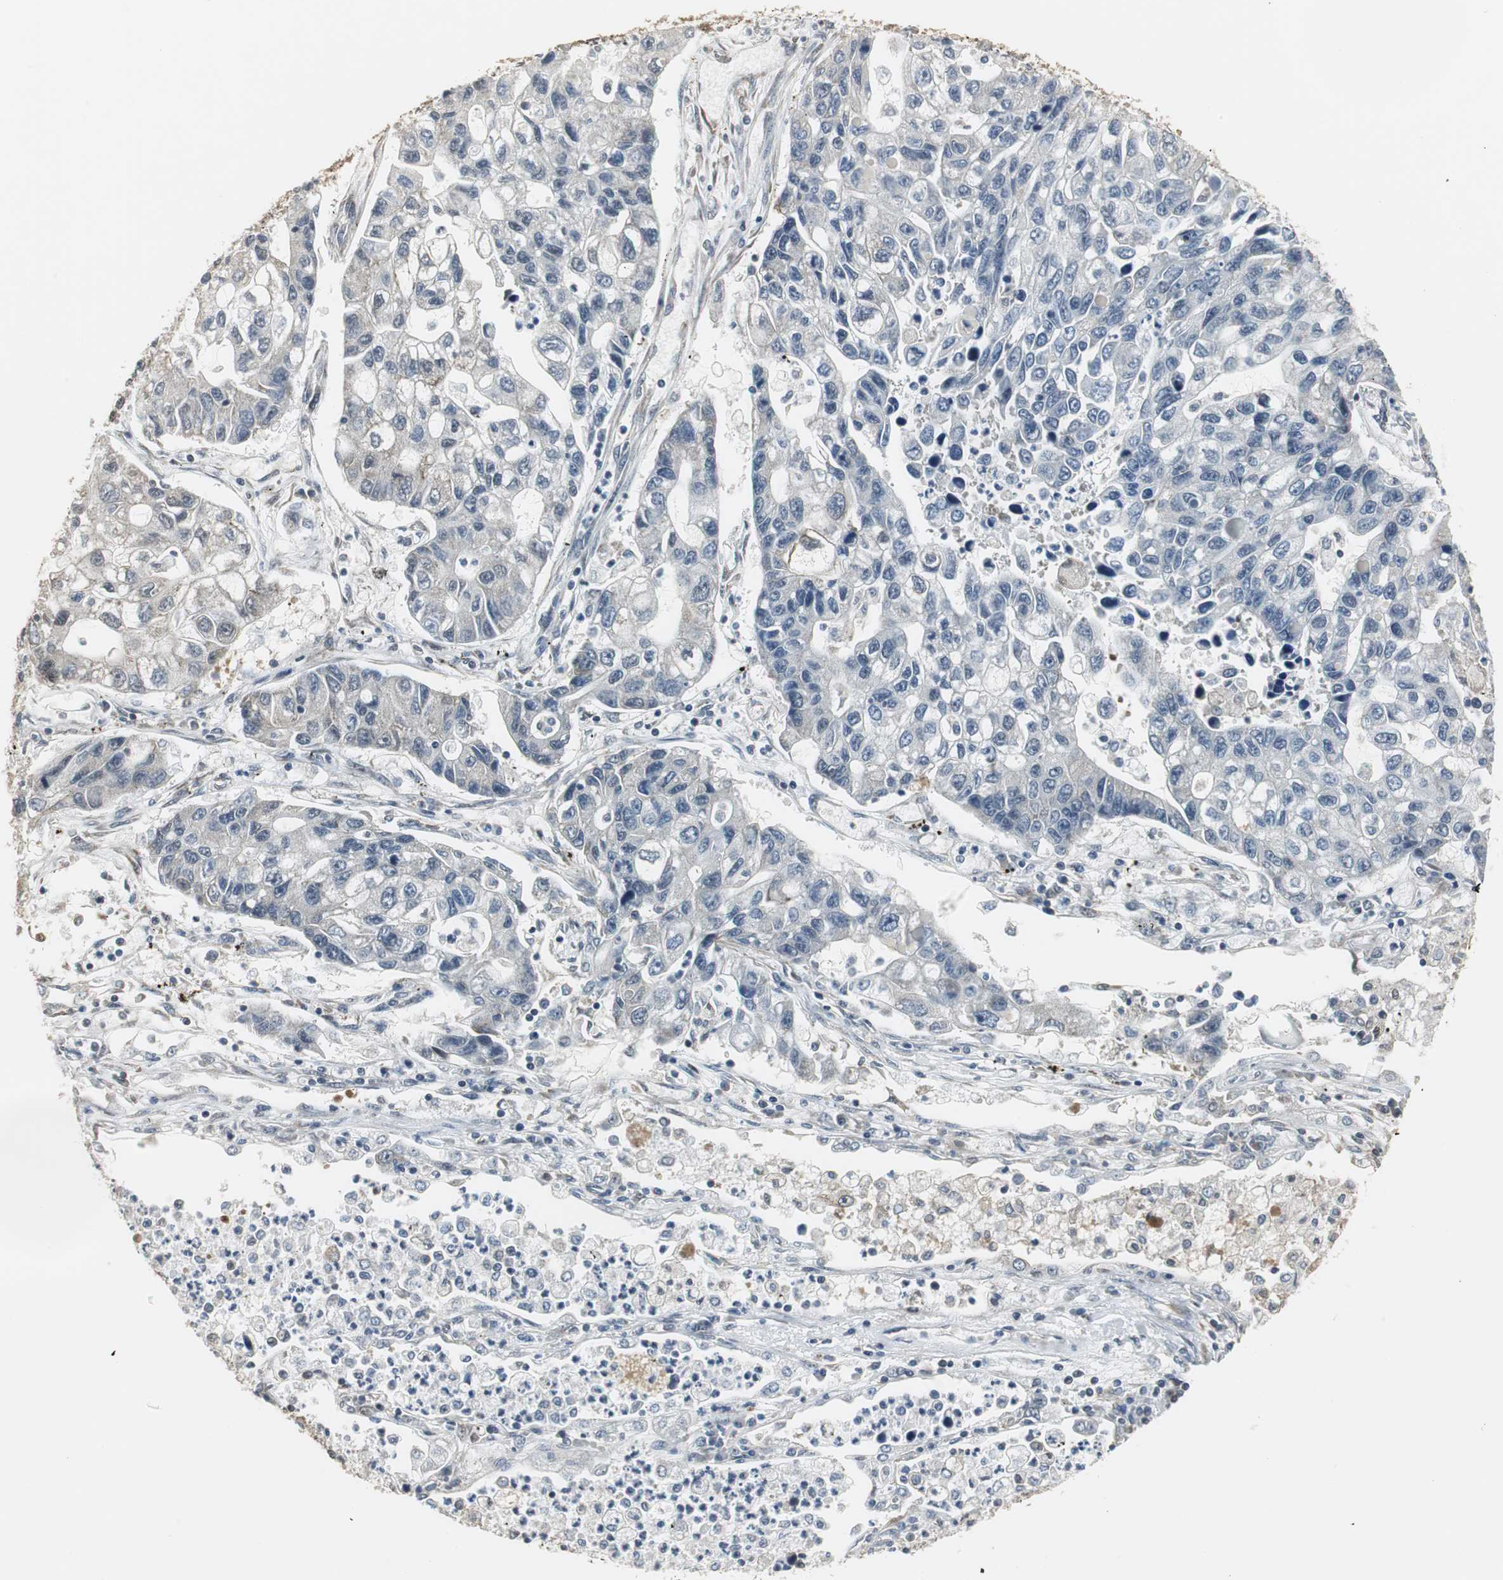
{"staining": {"intensity": "negative", "quantity": "none", "location": "none"}, "tissue": "lung cancer", "cell_type": "Tumor cells", "image_type": "cancer", "snomed": [{"axis": "morphology", "description": "Adenocarcinoma, NOS"}, {"axis": "topography", "description": "Lung"}], "caption": "Adenocarcinoma (lung) was stained to show a protein in brown. There is no significant expression in tumor cells.", "gene": "CCT5", "patient": {"sex": "female", "age": 51}}